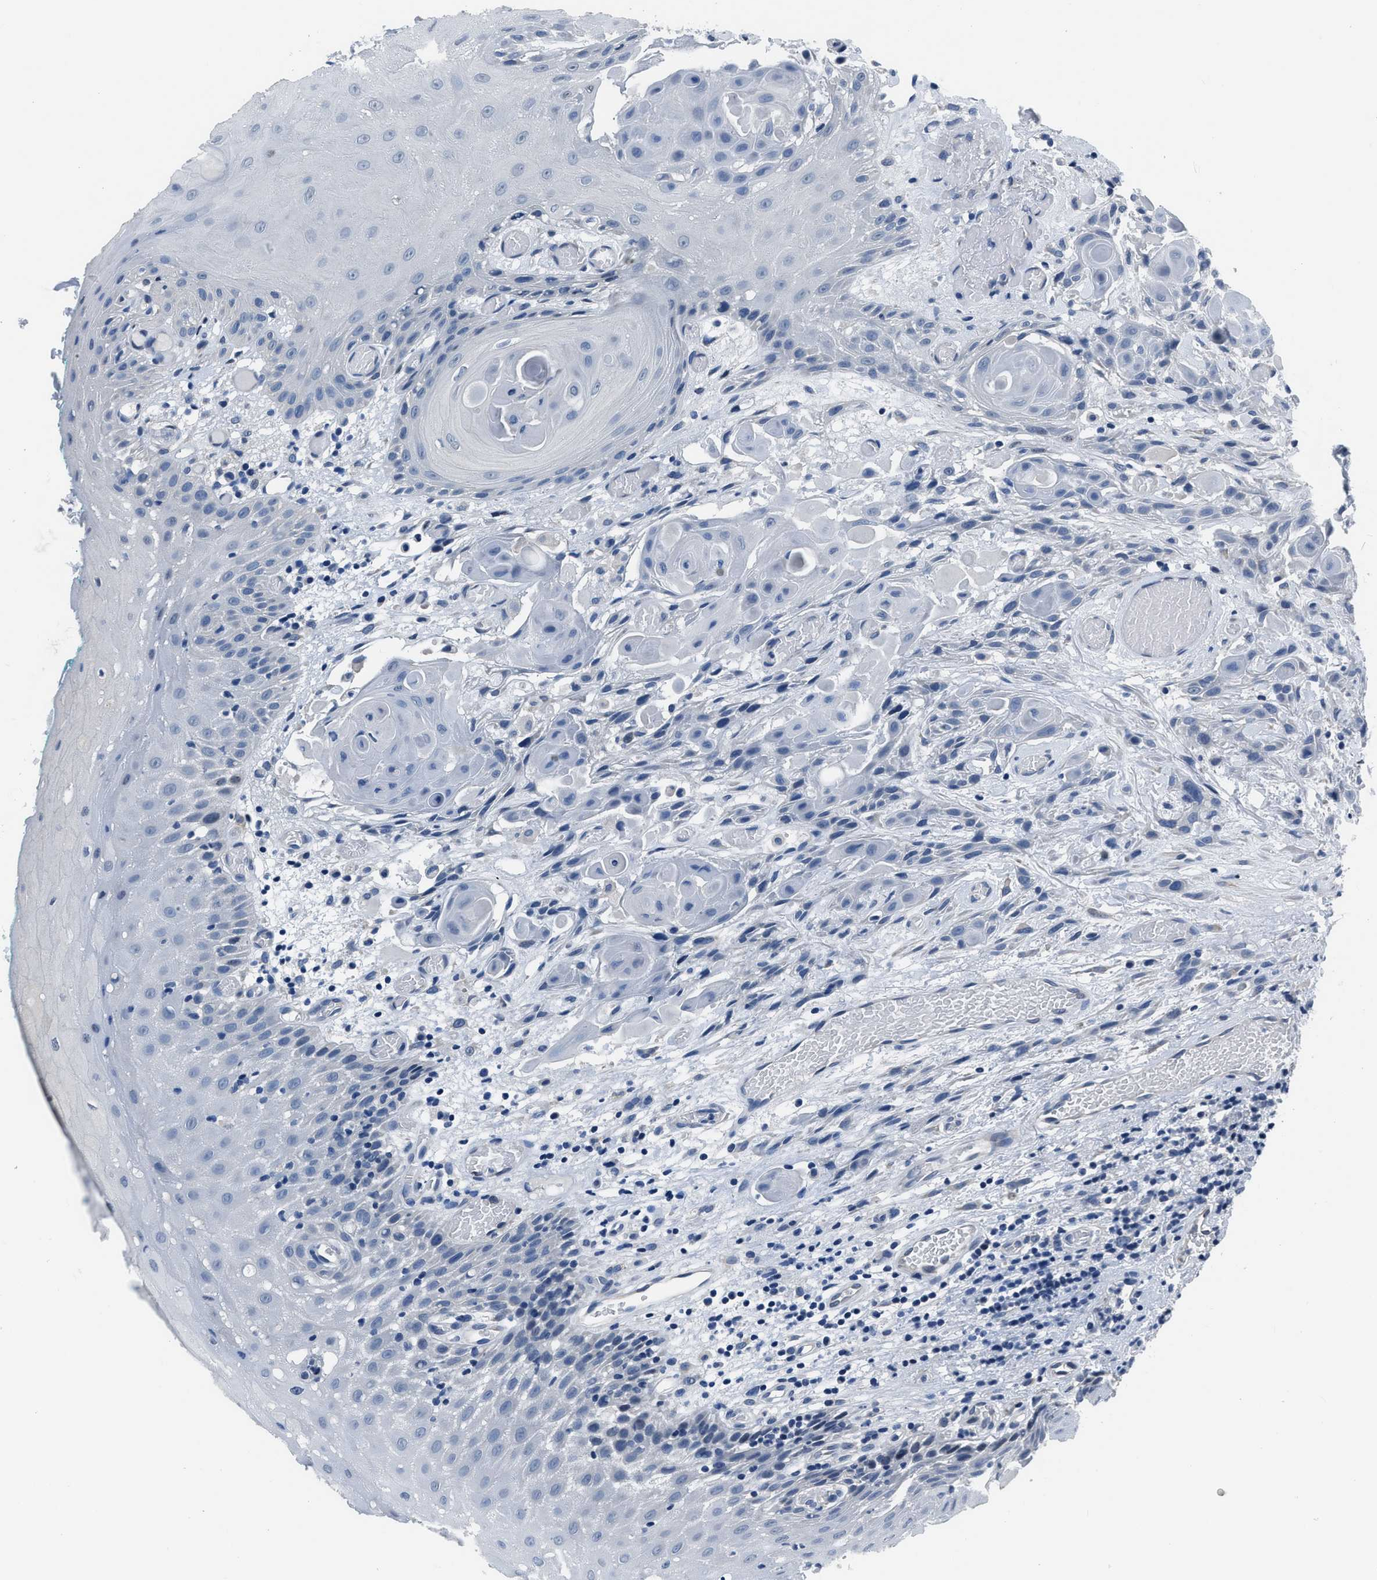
{"staining": {"intensity": "negative", "quantity": "none", "location": "none"}, "tissue": "oral mucosa", "cell_type": "Squamous epithelial cells", "image_type": "normal", "snomed": [{"axis": "morphology", "description": "Normal tissue, NOS"}, {"axis": "morphology", "description": "Squamous cell carcinoma, NOS"}, {"axis": "topography", "description": "Oral tissue"}, {"axis": "topography", "description": "Salivary gland"}, {"axis": "topography", "description": "Head-Neck"}], "caption": "This is a micrograph of IHC staining of normal oral mucosa, which shows no expression in squamous epithelial cells.", "gene": "GJA3", "patient": {"sex": "female", "age": 62}}